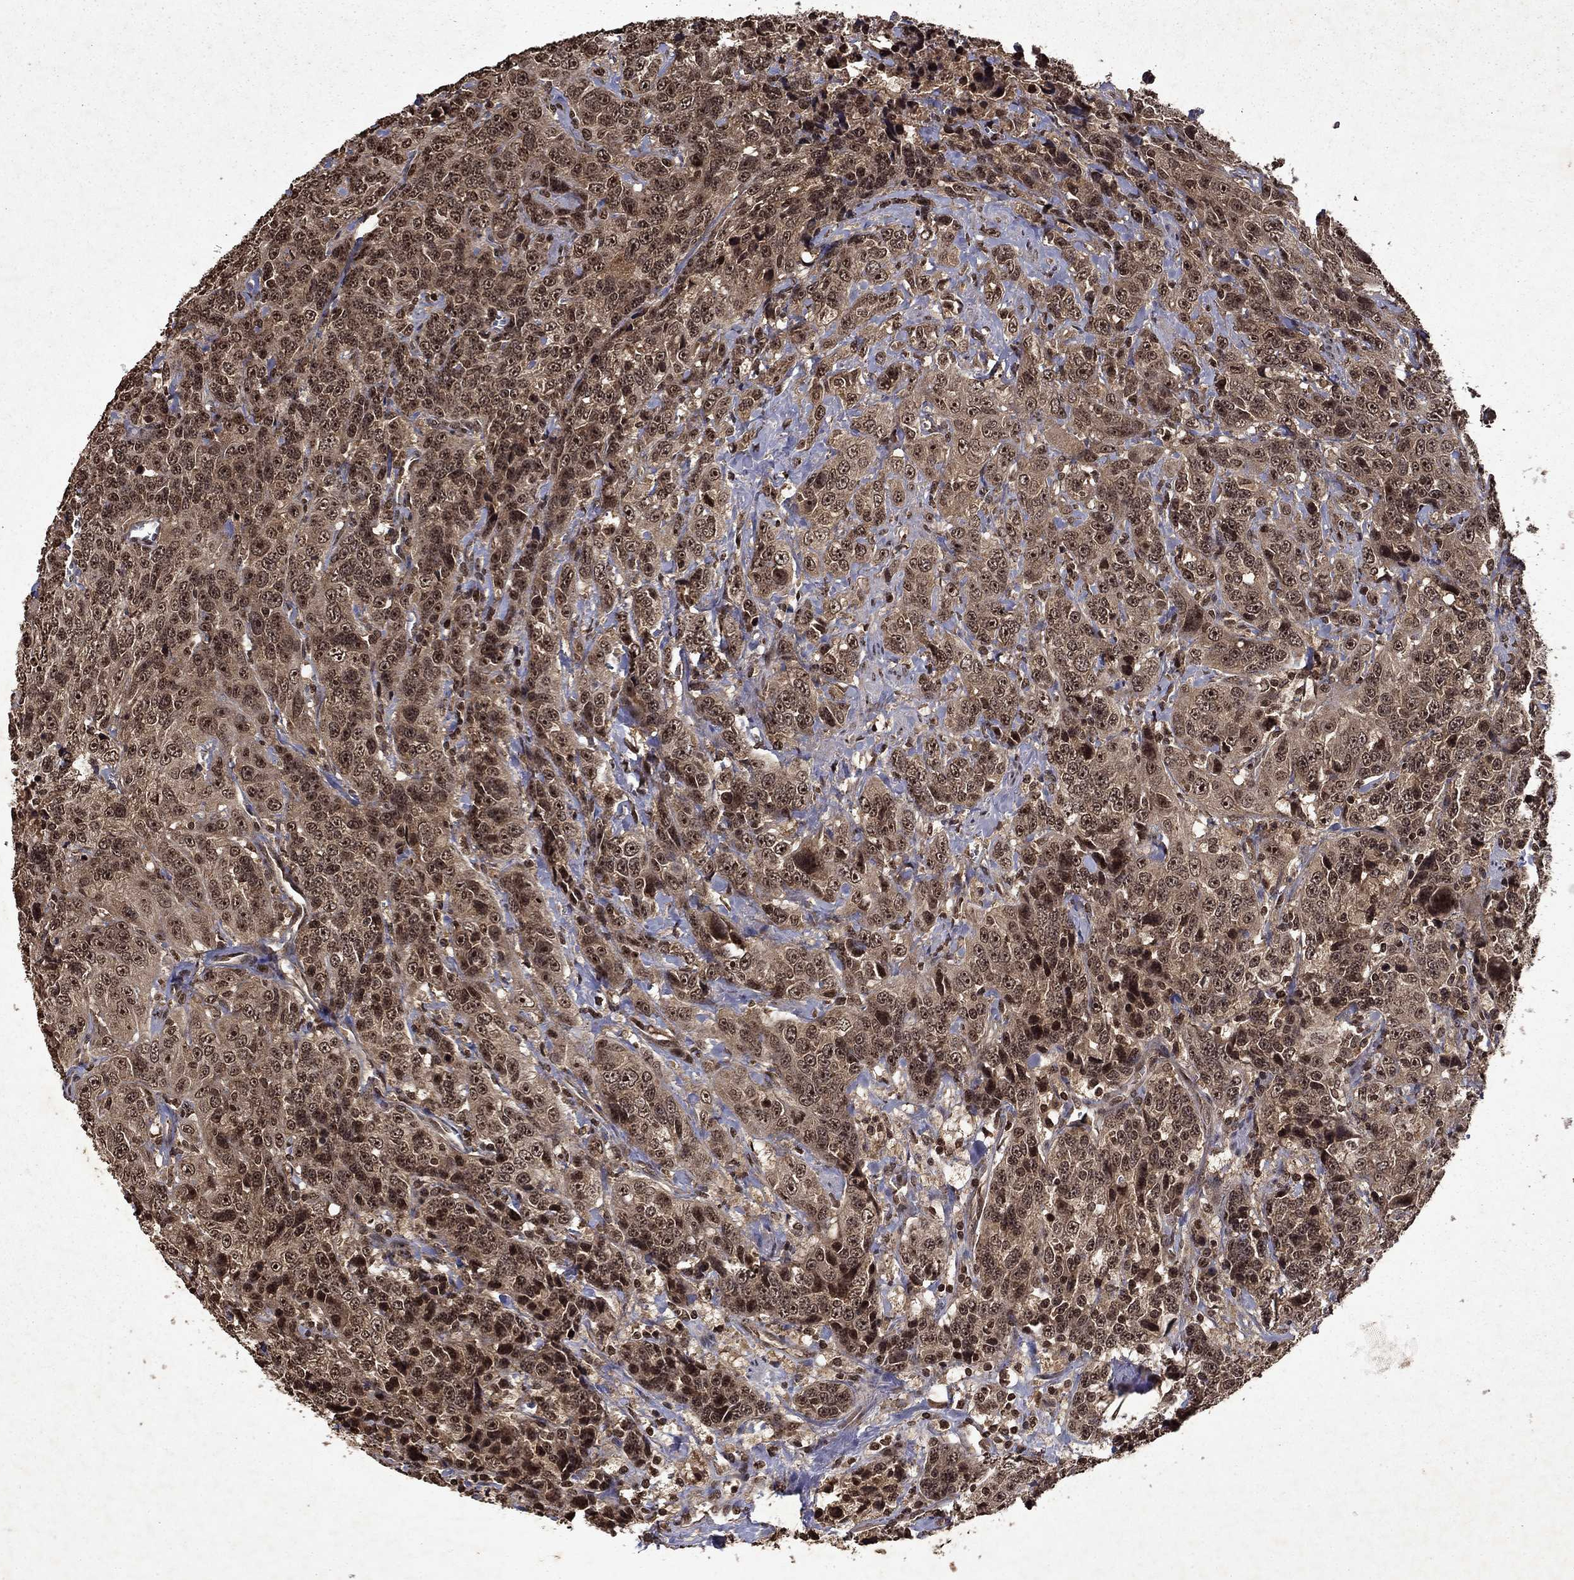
{"staining": {"intensity": "moderate", "quantity": ">75%", "location": "cytoplasmic/membranous,nuclear"}, "tissue": "urothelial cancer", "cell_type": "Tumor cells", "image_type": "cancer", "snomed": [{"axis": "morphology", "description": "Urothelial carcinoma, NOS"}, {"axis": "morphology", "description": "Urothelial carcinoma, High grade"}, {"axis": "topography", "description": "Urinary bladder"}], "caption": "Urothelial carcinoma (high-grade) stained with immunohistochemistry (IHC) demonstrates moderate cytoplasmic/membranous and nuclear positivity in approximately >75% of tumor cells.", "gene": "PIN4", "patient": {"sex": "female", "age": 73}}